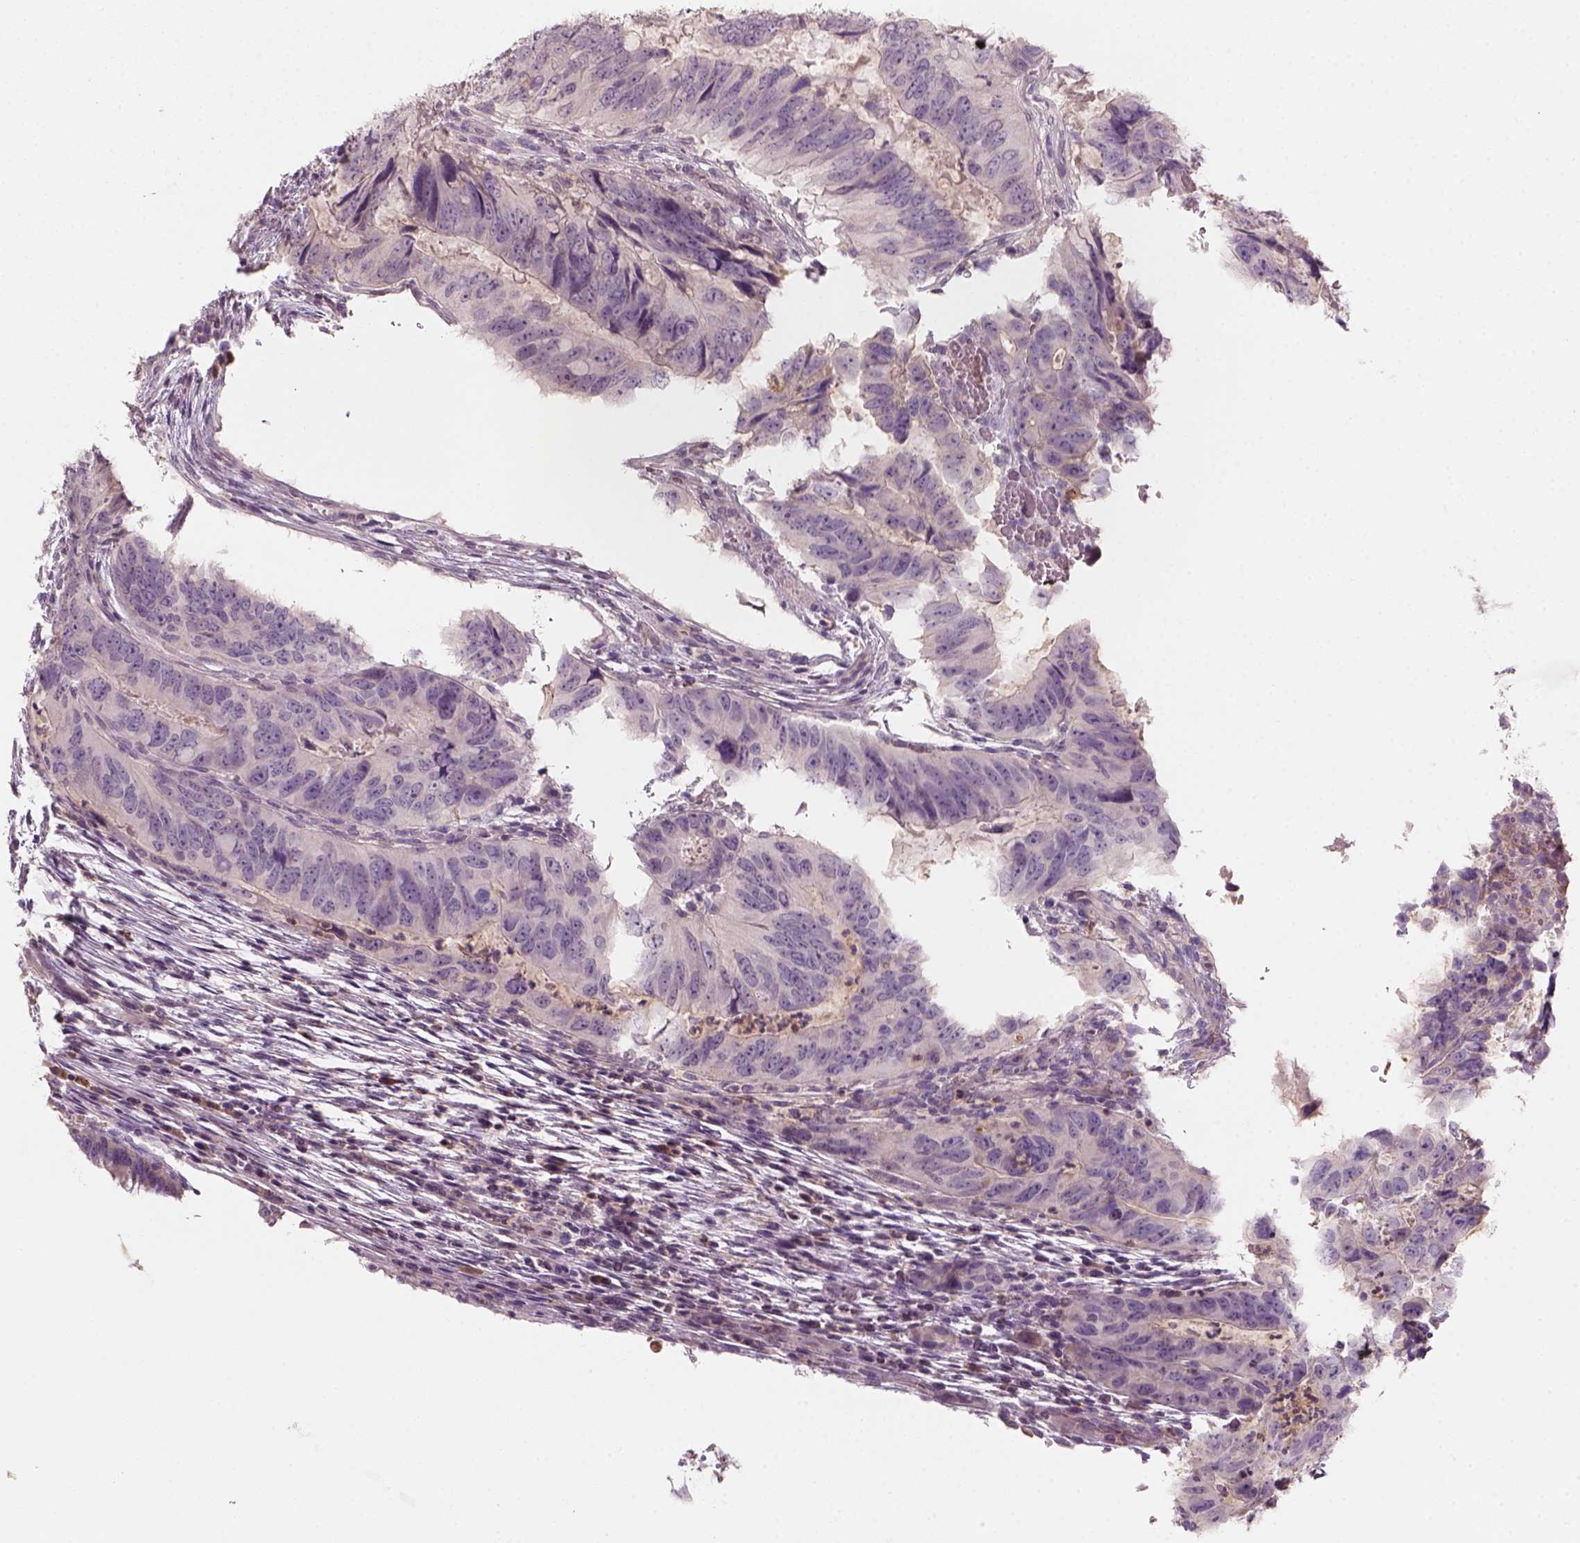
{"staining": {"intensity": "negative", "quantity": "none", "location": "none"}, "tissue": "colorectal cancer", "cell_type": "Tumor cells", "image_type": "cancer", "snomed": [{"axis": "morphology", "description": "Adenocarcinoma, NOS"}, {"axis": "topography", "description": "Colon"}], "caption": "High magnification brightfield microscopy of colorectal cancer stained with DAB (3,3'-diaminobenzidine) (brown) and counterstained with hematoxylin (blue): tumor cells show no significant staining.", "gene": "AQP9", "patient": {"sex": "male", "age": 79}}